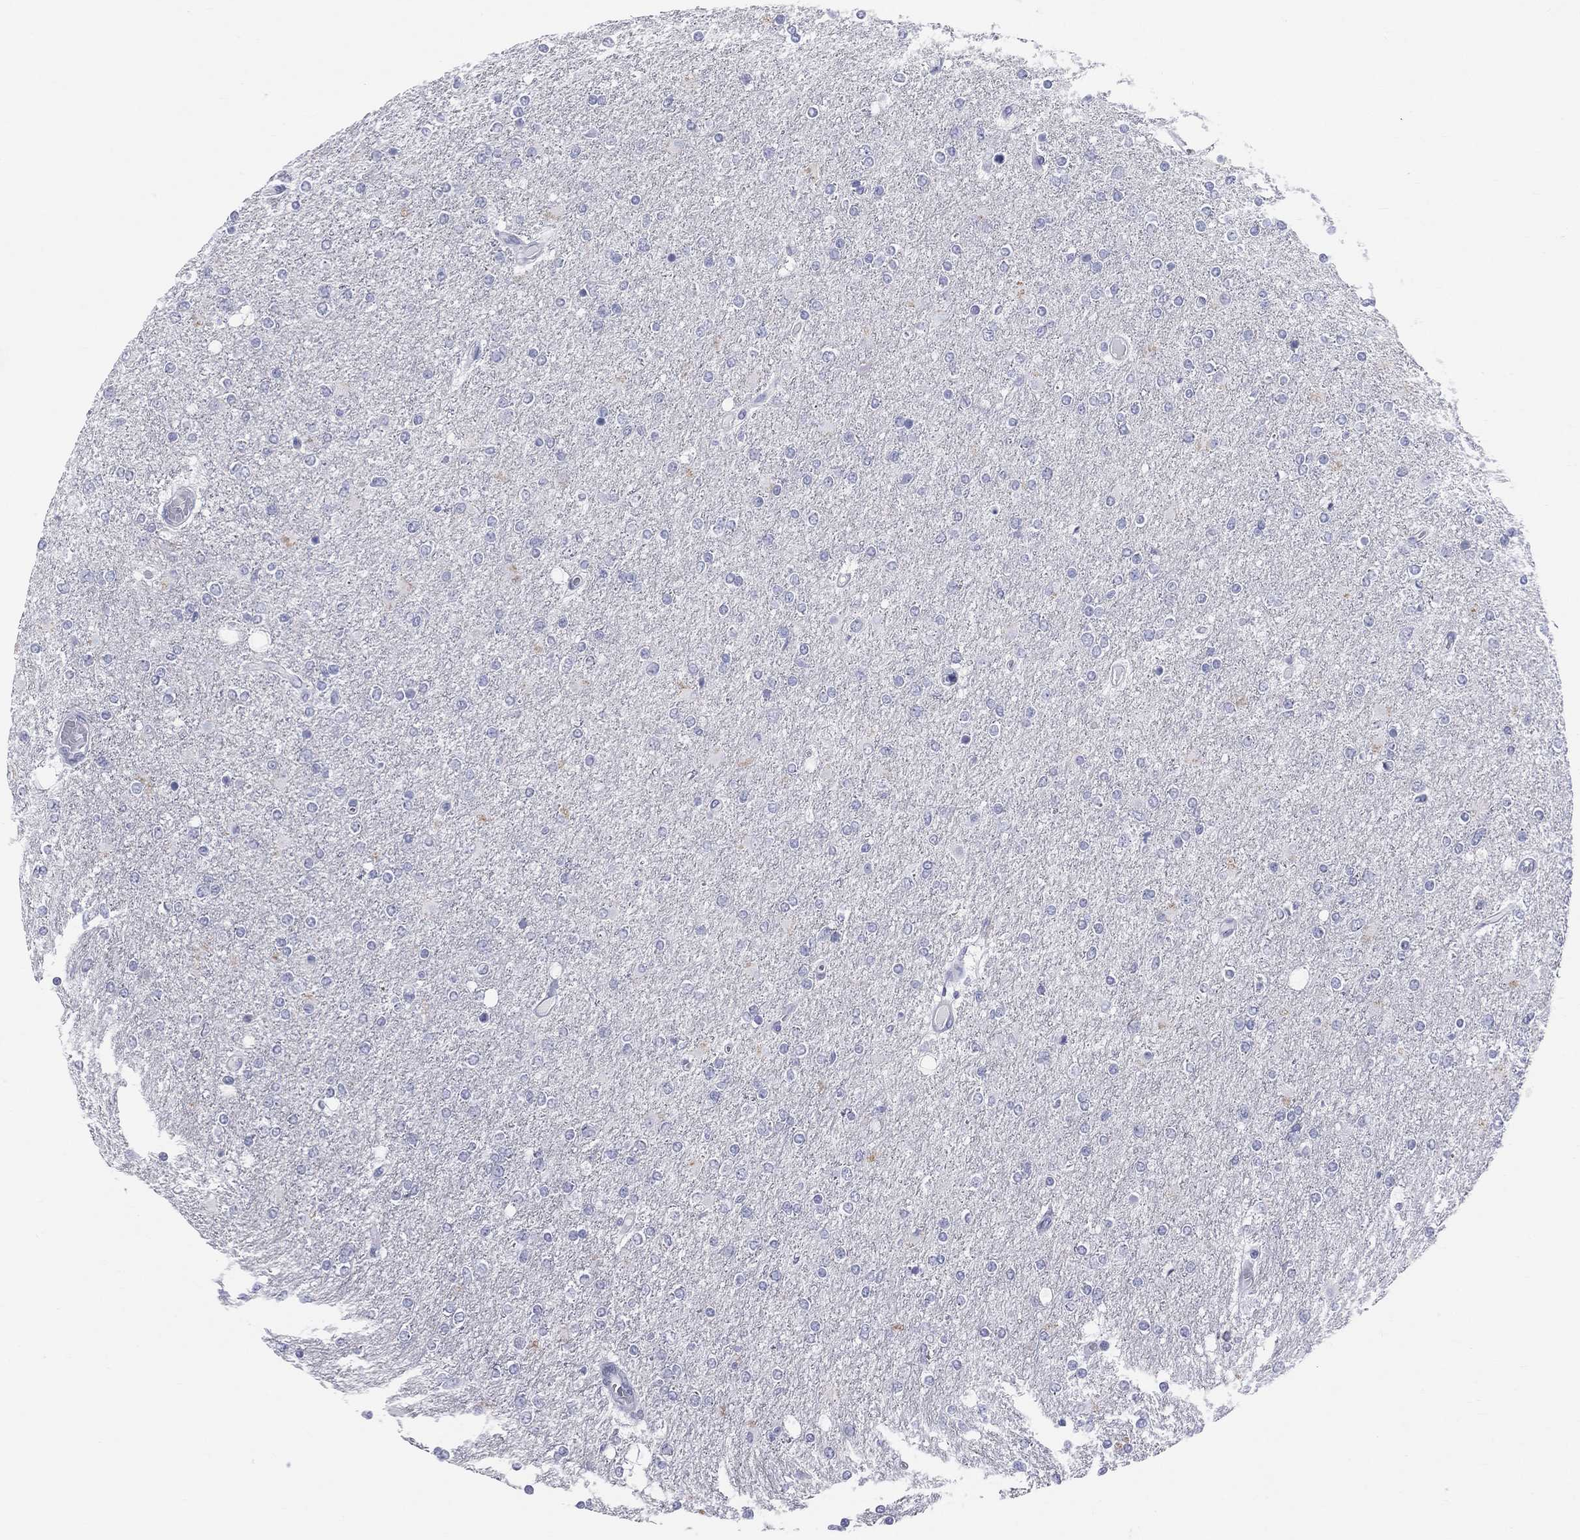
{"staining": {"intensity": "negative", "quantity": "none", "location": "none"}, "tissue": "glioma", "cell_type": "Tumor cells", "image_type": "cancer", "snomed": [{"axis": "morphology", "description": "Glioma, malignant, High grade"}, {"axis": "topography", "description": "Cerebral cortex"}], "caption": "There is no significant expression in tumor cells of glioma.", "gene": "MLN", "patient": {"sex": "male", "age": 70}}